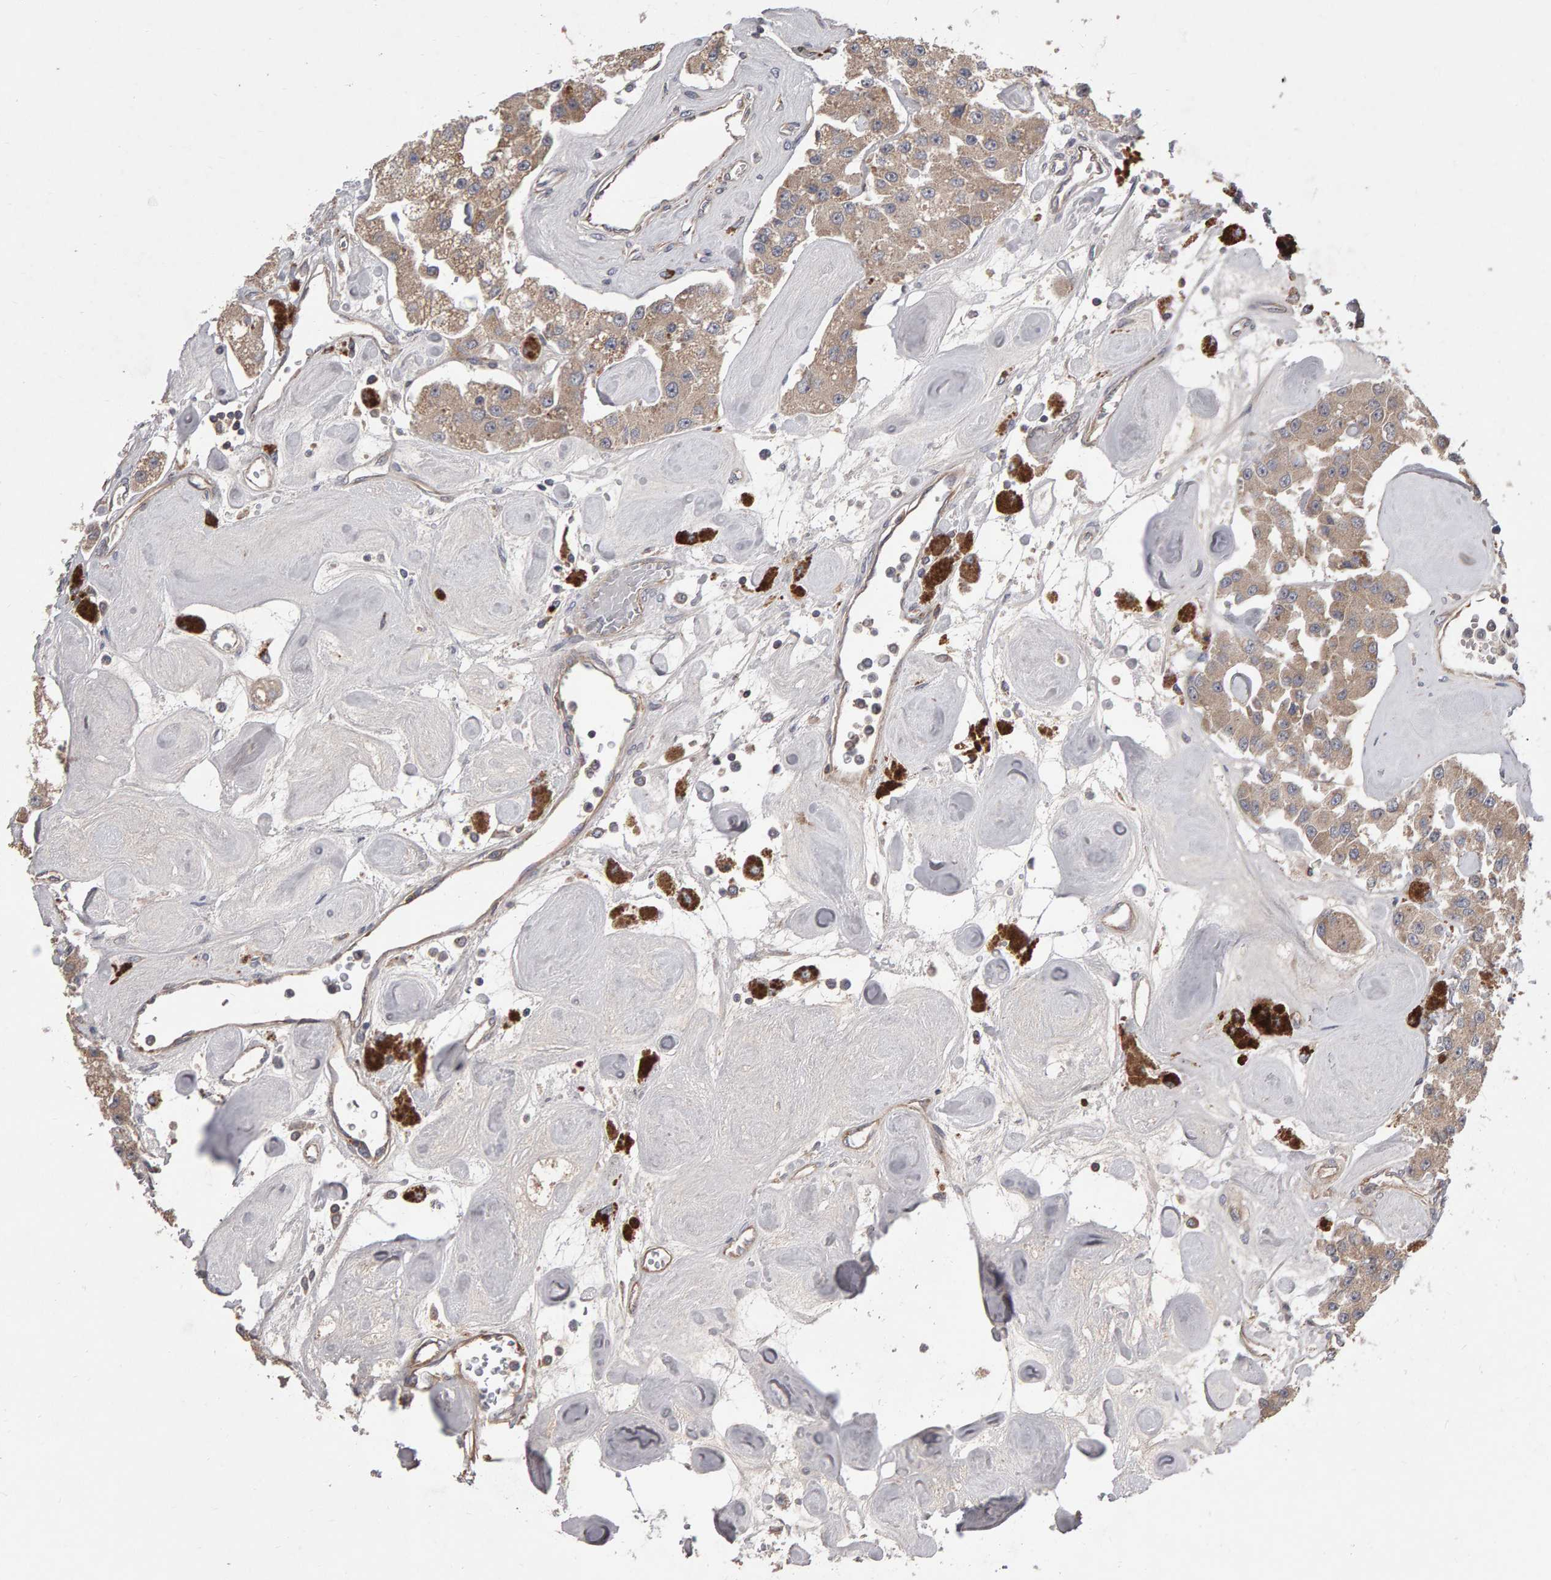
{"staining": {"intensity": "weak", "quantity": ">75%", "location": "cytoplasmic/membranous"}, "tissue": "carcinoid", "cell_type": "Tumor cells", "image_type": "cancer", "snomed": [{"axis": "morphology", "description": "Carcinoid, malignant, NOS"}, {"axis": "topography", "description": "Pancreas"}], "caption": "A micrograph of human carcinoid stained for a protein exhibits weak cytoplasmic/membranous brown staining in tumor cells. The staining was performed using DAB (3,3'-diaminobenzidine) to visualize the protein expression in brown, while the nuclei were stained in blue with hematoxylin (Magnification: 20x).", "gene": "PGS1", "patient": {"sex": "male", "age": 41}}